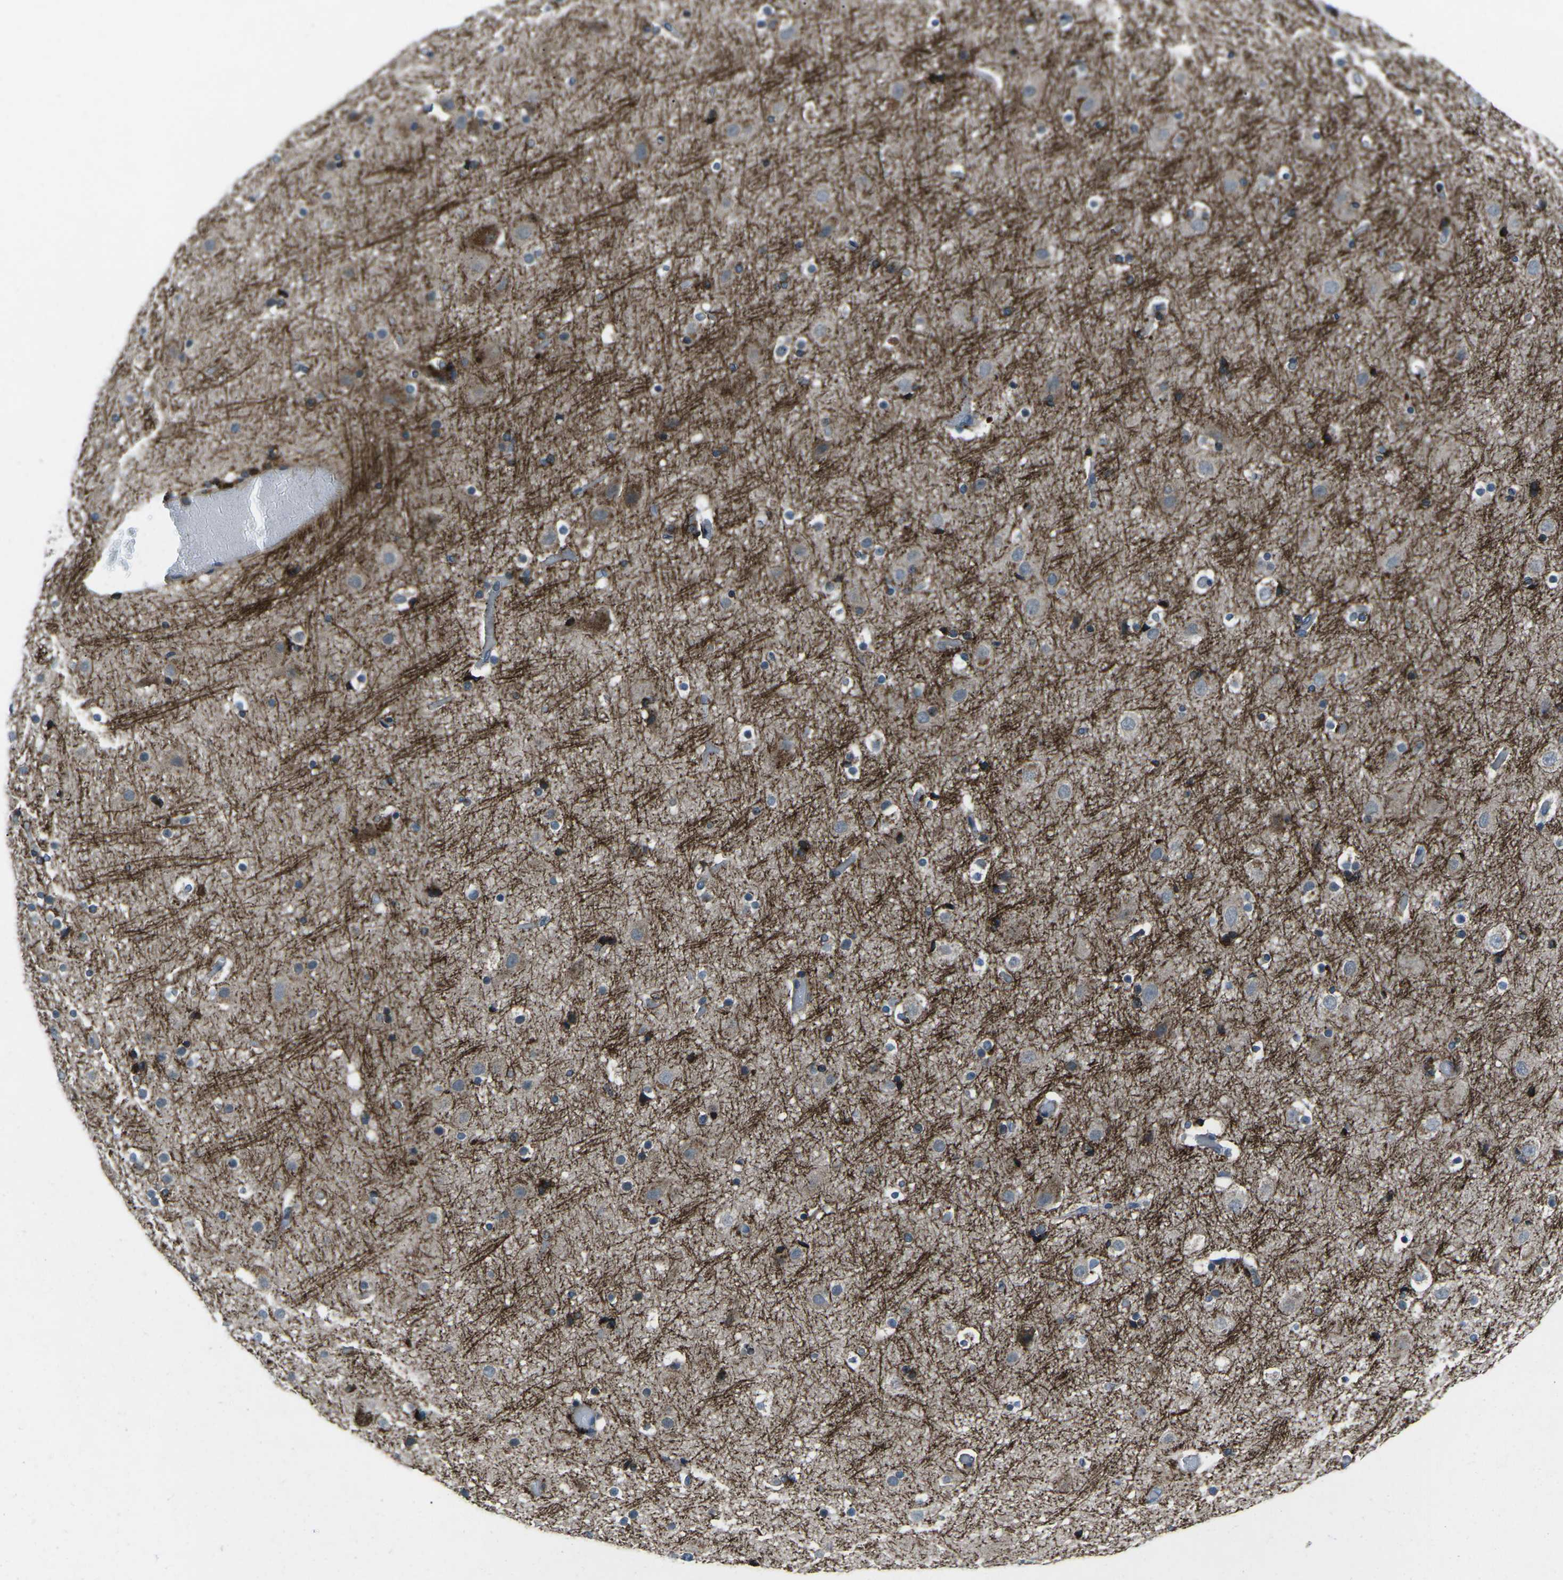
{"staining": {"intensity": "negative", "quantity": "none", "location": "none"}, "tissue": "cerebral cortex", "cell_type": "Endothelial cells", "image_type": "normal", "snomed": [{"axis": "morphology", "description": "Normal tissue, NOS"}, {"axis": "topography", "description": "Cerebral cortex"}], "caption": "A histopathology image of cerebral cortex stained for a protein exhibits no brown staining in endothelial cells.", "gene": "CDK16", "patient": {"sex": "male", "age": 57}}